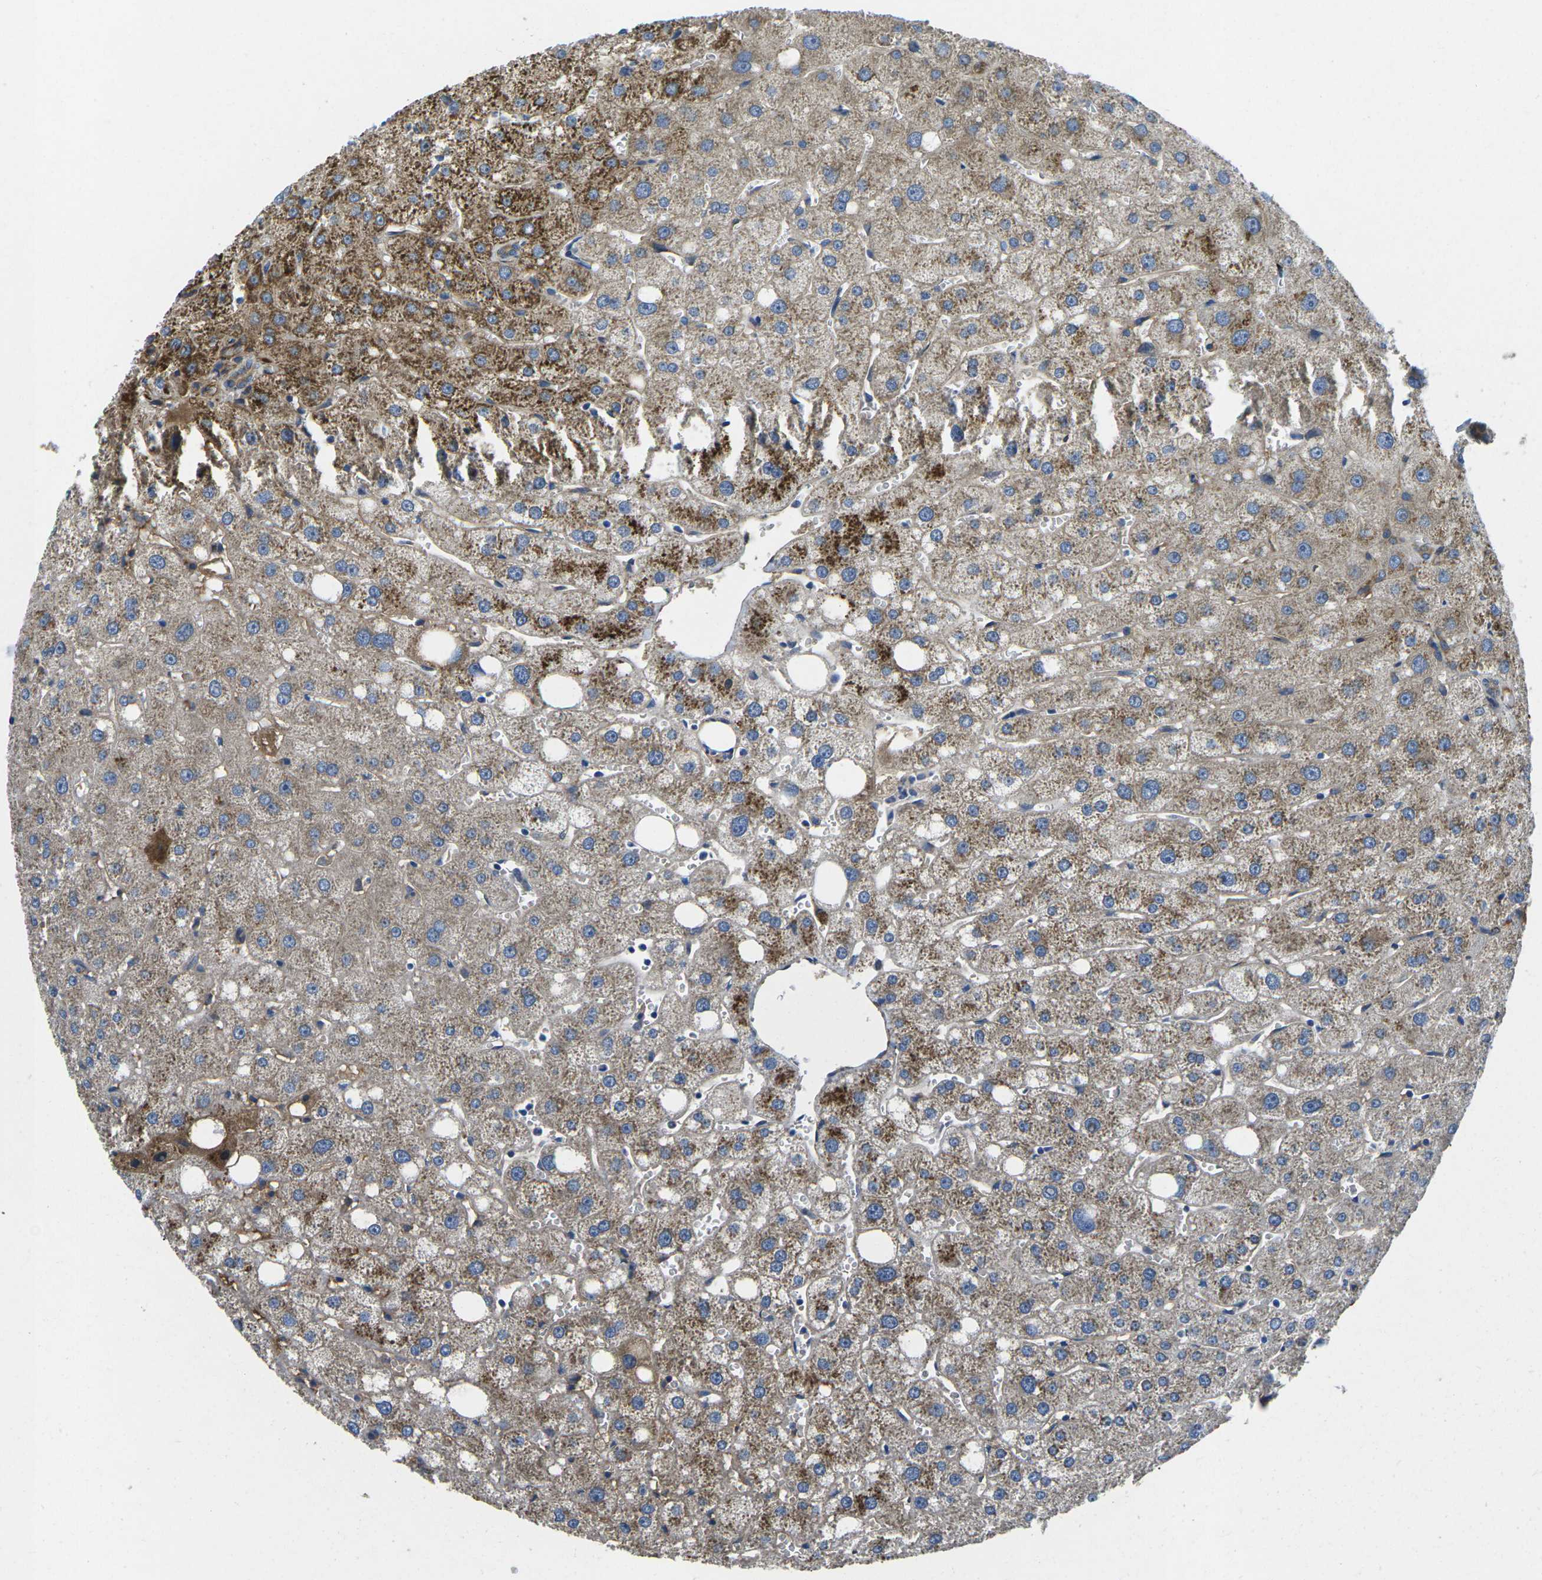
{"staining": {"intensity": "moderate", "quantity": "25%-75%", "location": "cytoplasmic/membranous"}, "tissue": "liver", "cell_type": "Hepatocytes", "image_type": "normal", "snomed": [{"axis": "morphology", "description": "Normal tissue, NOS"}, {"axis": "topography", "description": "Liver"}], "caption": "Protein staining reveals moderate cytoplasmic/membranous positivity in about 25%-75% of hepatocytes in unremarkable liver. (brown staining indicates protein expression, while blue staining denotes nuclei).", "gene": "PDZD8", "patient": {"sex": "male", "age": 73}}